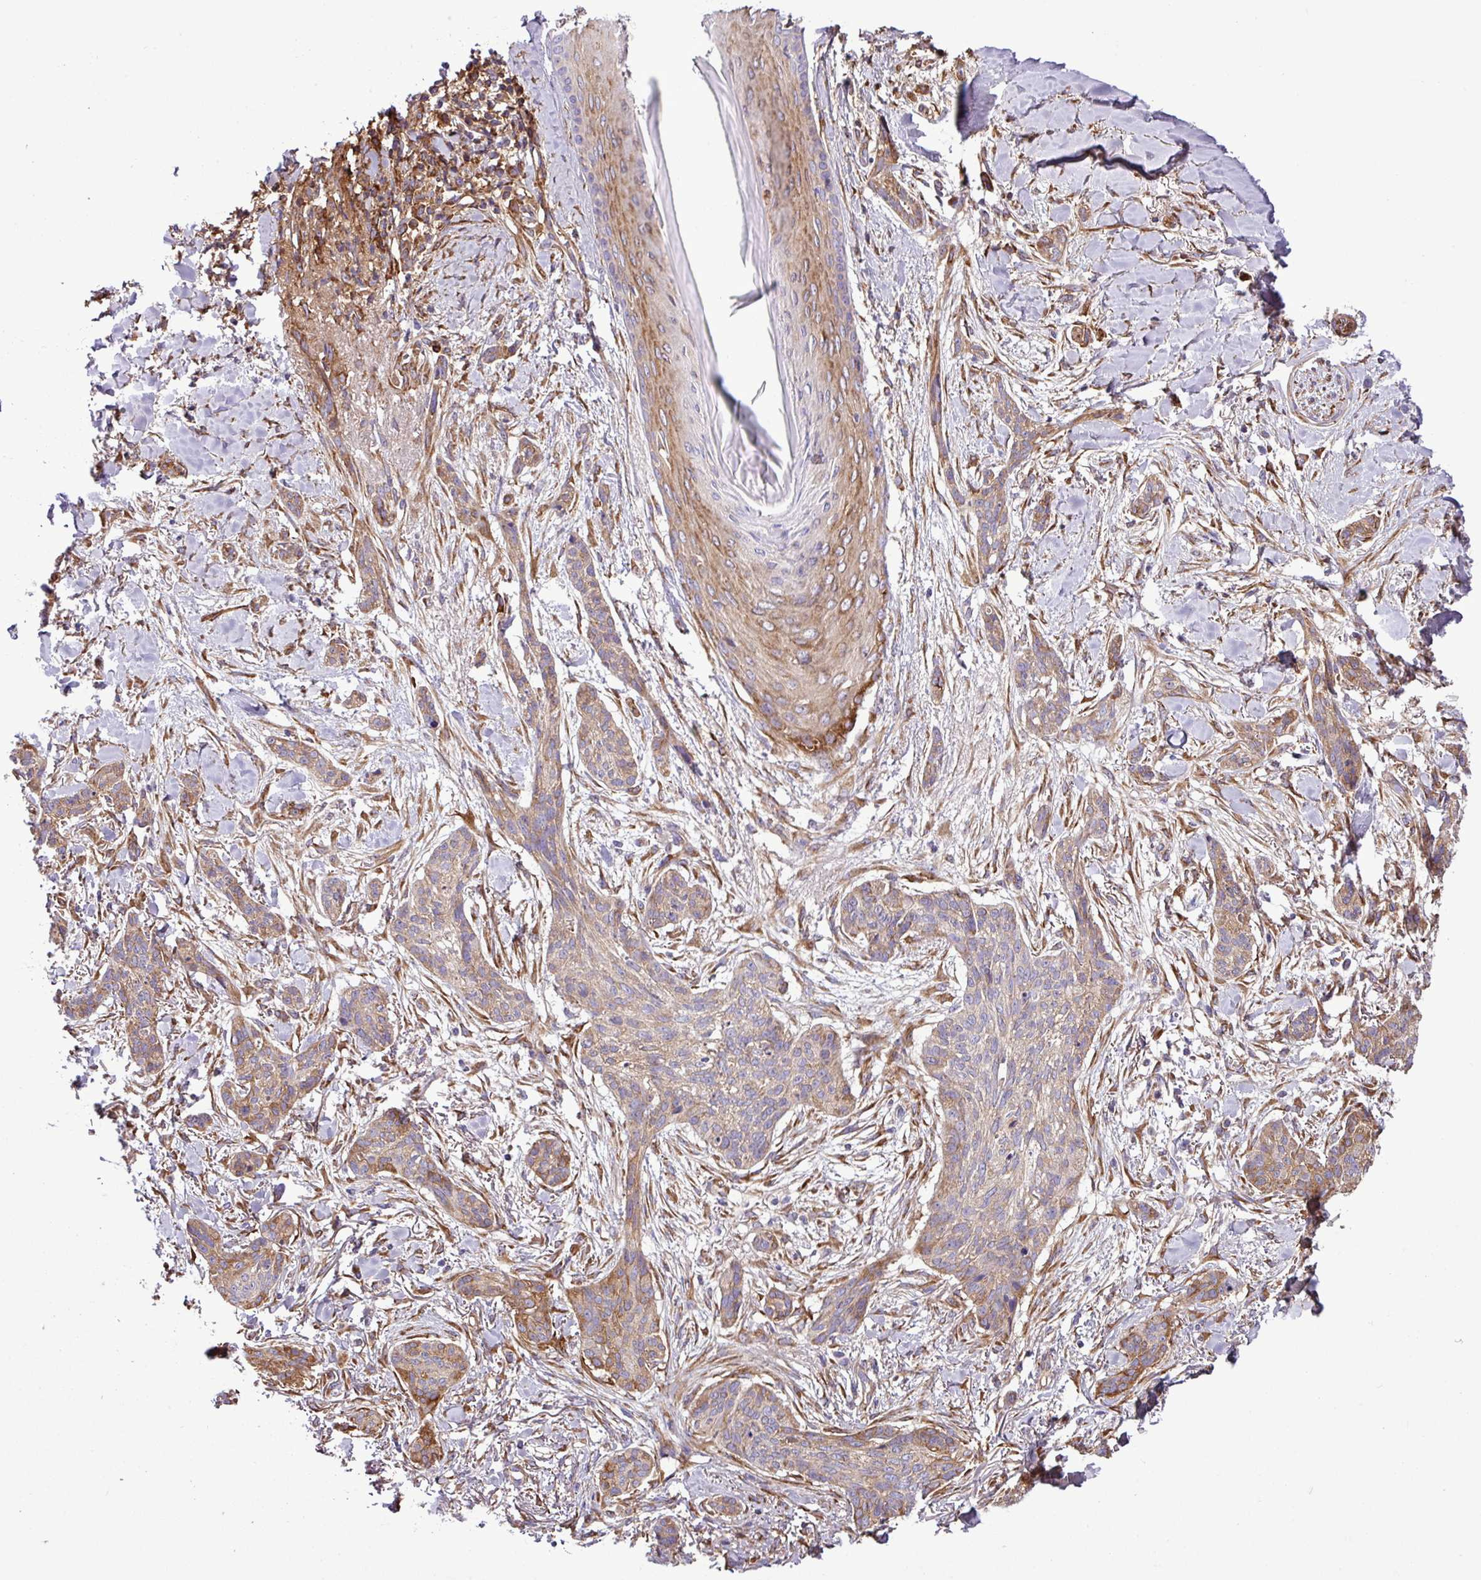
{"staining": {"intensity": "moderate", "quantity": ">75%", "location": "cytoplasmic/membranous"}, "tissue": "skin cancer", "cell_type": "Tumor cells", "image_type": "cancer", "snomed": [{"axis": "morphology", "description": "Basal cell carcinoma"}, {"axis": "topography", "description": "Skin"}], "caption": "A high-resolution histopathology image shows immunohistochemistry staining of skin cancer, which displays moderate cytoplasmic/membranous positivity in approximately >75% of tumor cells. (DAB = brown stain, brightfield microscopy at high magnification).", "gene": "CWH43", "patient": {"sex": "male", "age": 52}}